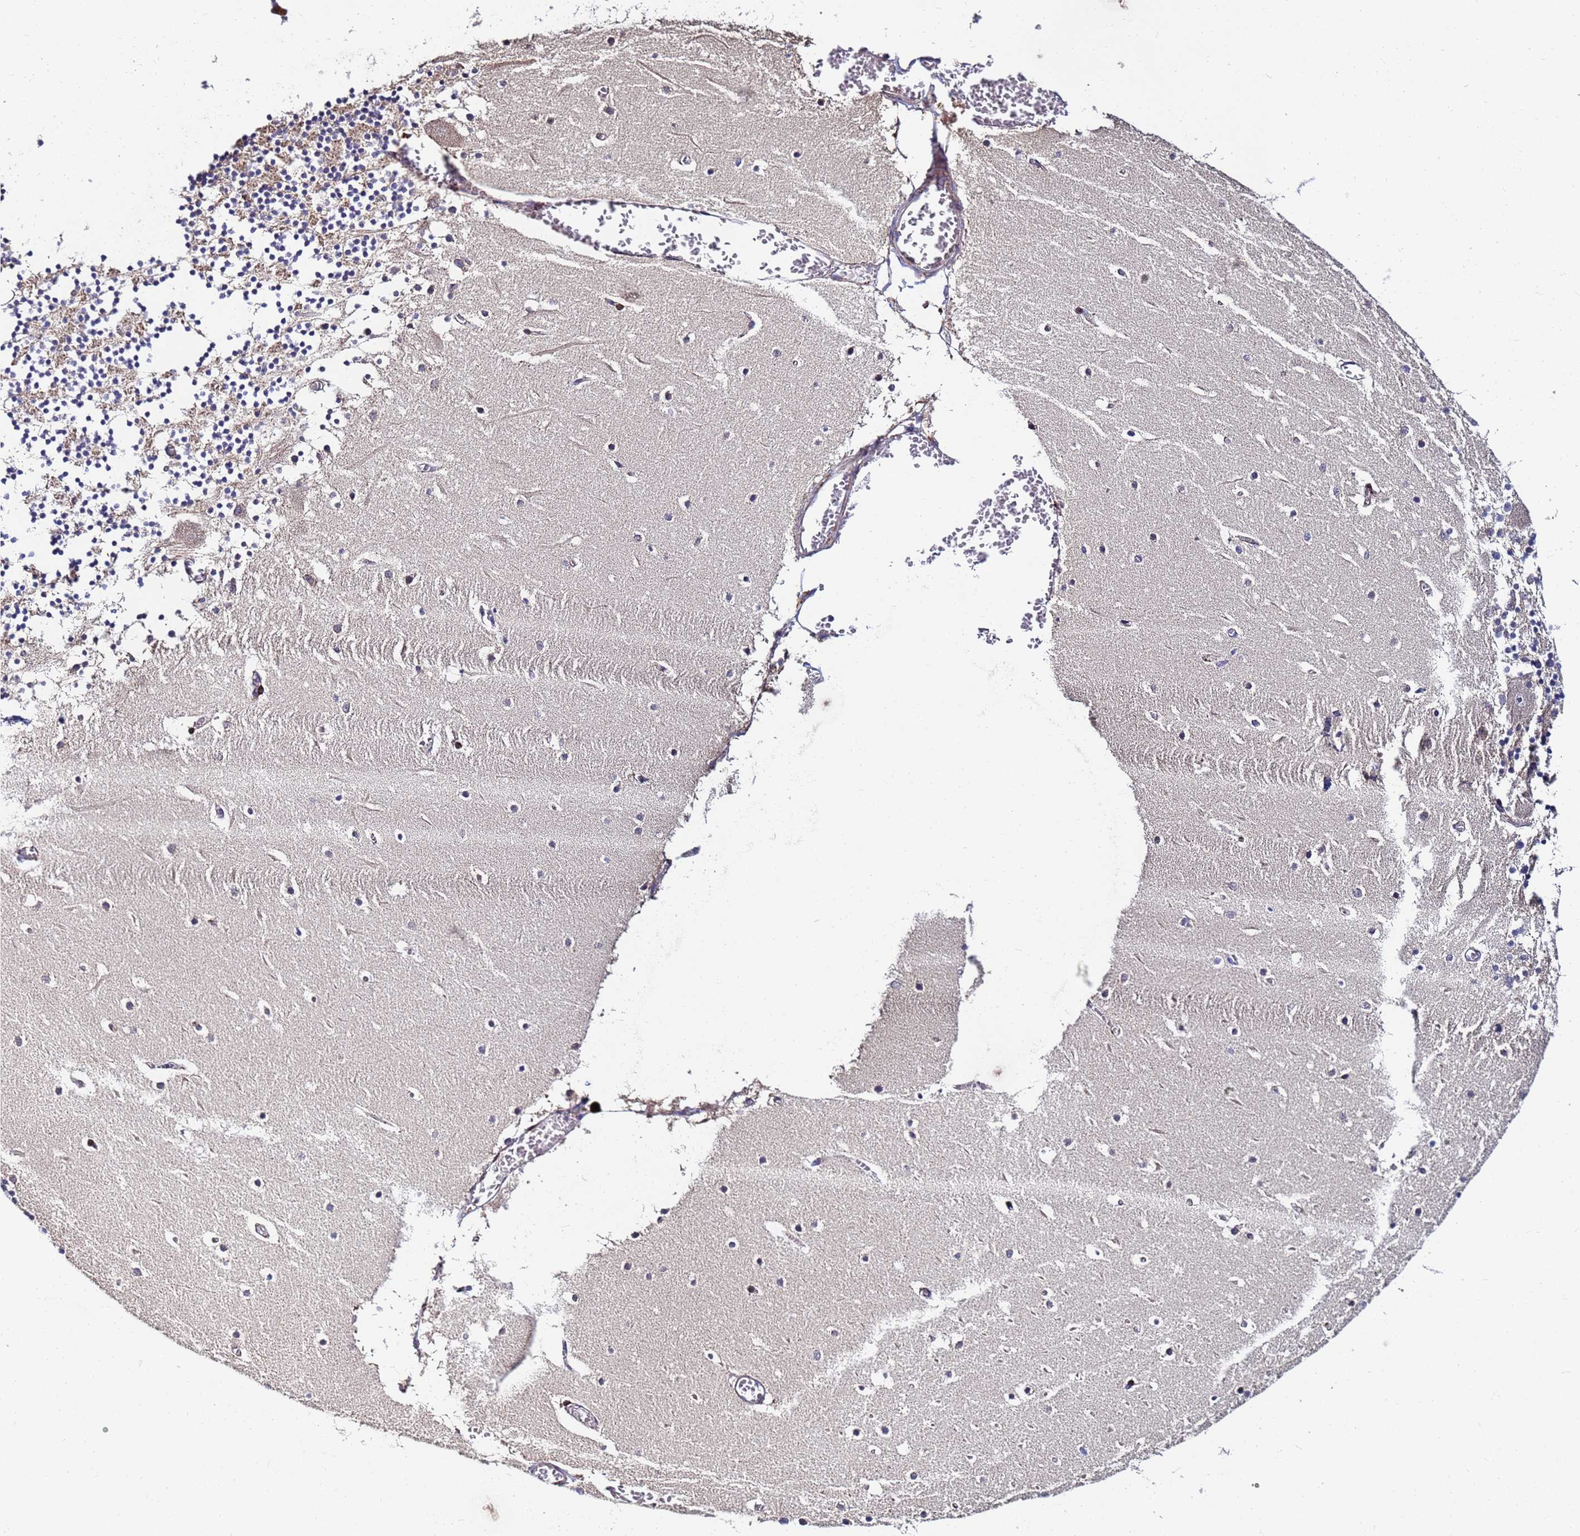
{"staining": {"intensity": "moderate", "quantity": "25%-75%", "location": "cytoplasmic/membranous"}, "tissue": "cerebellum", "cell_type": "Cells in granular layer", "image_type": "normal", "snomed": [{"axis": "morphology", "description": "Normal tissue, NOS"}, {"axis": "topography", "description": "Cerebellum"}], "caption": "The immunohistochemical stain labels moderate cytoplasmic/membranous positivity in cells in granular layer of benign cerebellum. Using DAB (3,3'-diaminobenzidine) (brown) and hematoxylin (blue) stains, captured at high magnification using brightfield microscopy.", "gene": "C5orf34", "patient": {"sex": "female", "age": 28}}